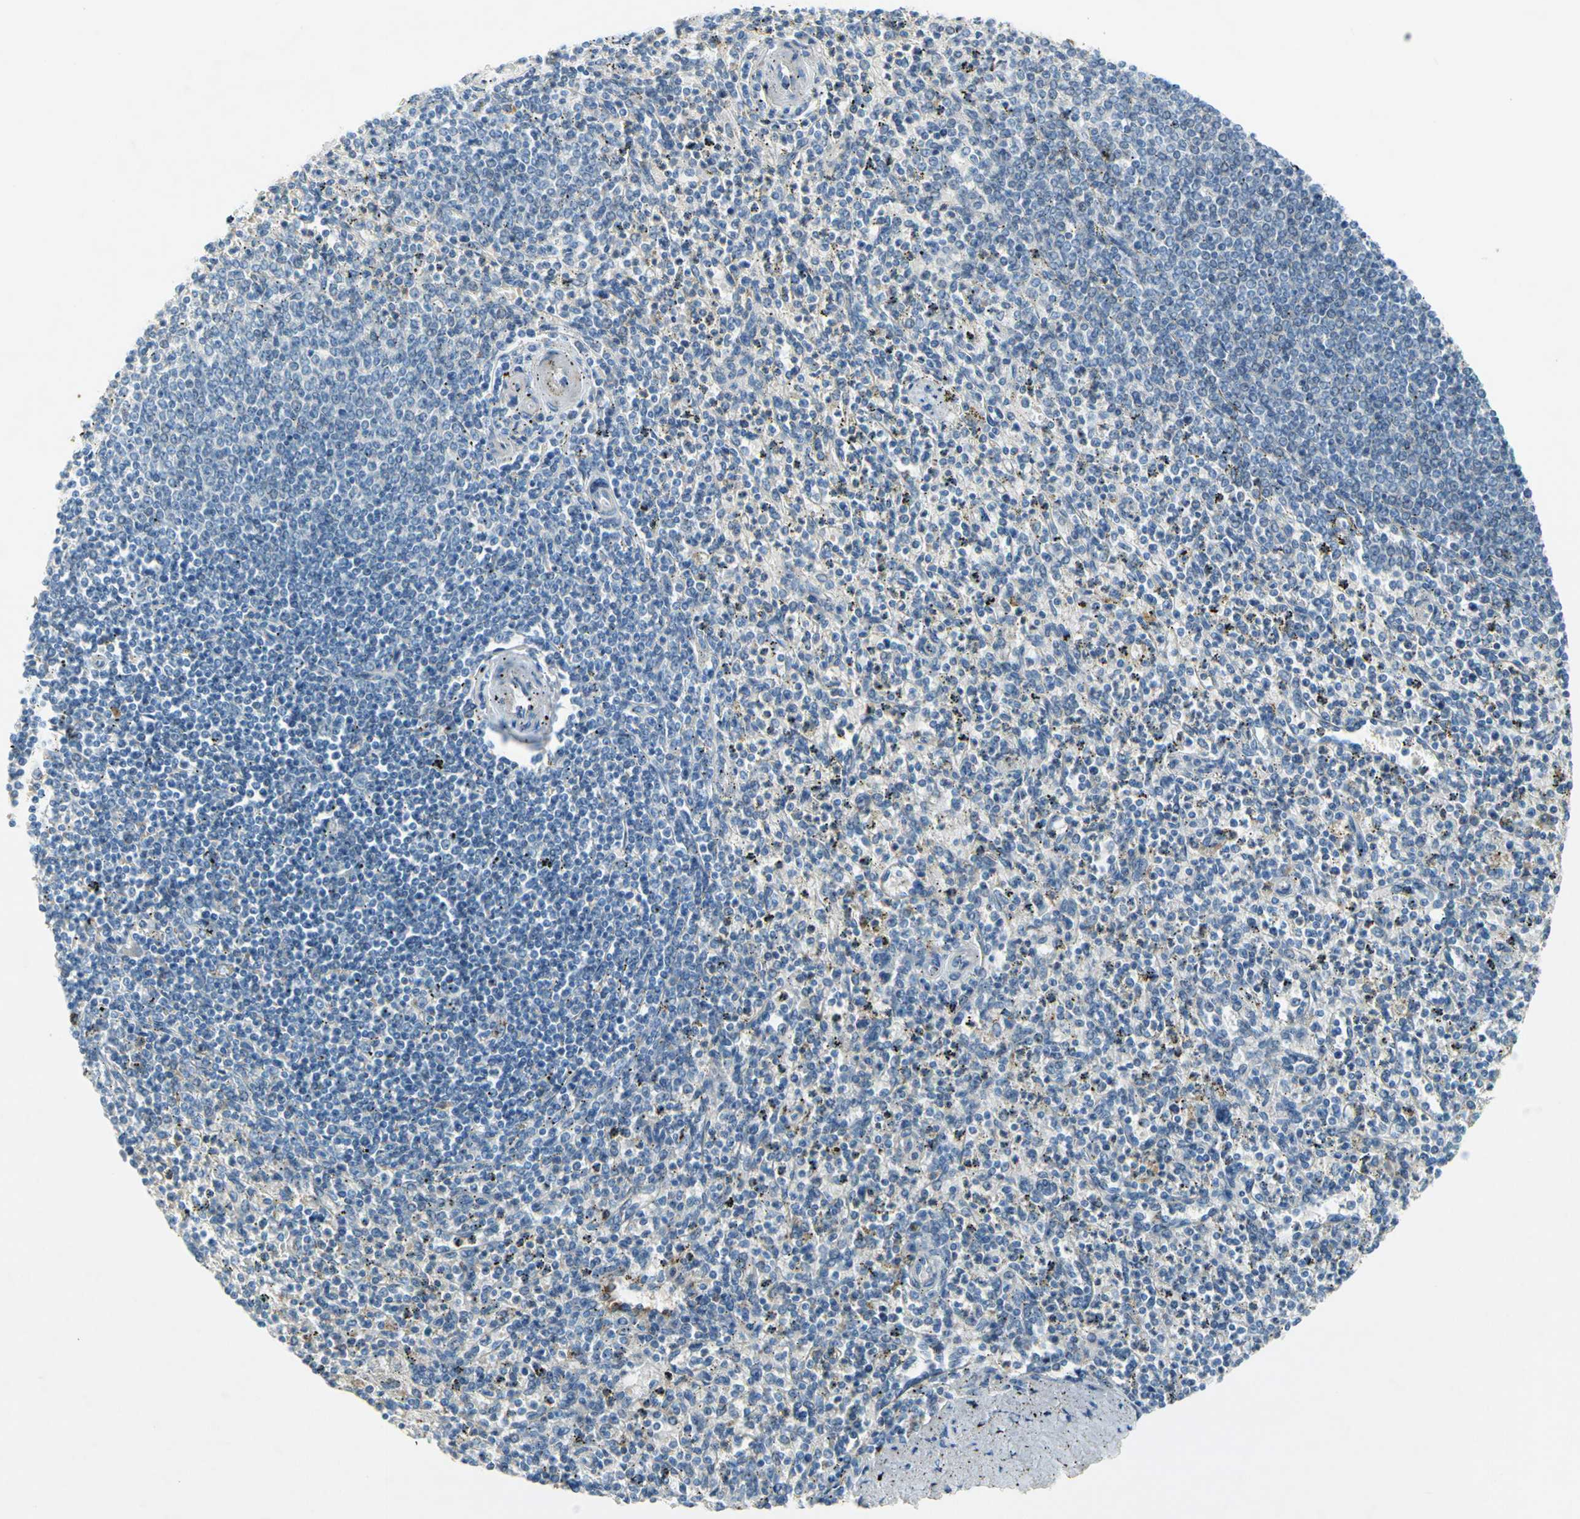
{"staining": {"intensity": "negative", "quantity": "none", "location": "none"}, "tissue": "spleen", "cell_type": "Cells in red pulp", "image_type": "normal", "snomed": [{"axis": "morphology", "description": "Normal tissue, NOS"}, {"axis": "topography", "description": "Spleen"}], "caption": "DAB (3,3'-diaminobenzidine) immunohistochemical staining of benign spleen exhibits no significant positivity in cells in red pulp. (DAB (3,3'-diaminobenzidine) immunohistochemistry visualized using brightfield microscopy, high magnification).", "gene": "CNDP1", "patient": {"sex": "male", "age": 72}}